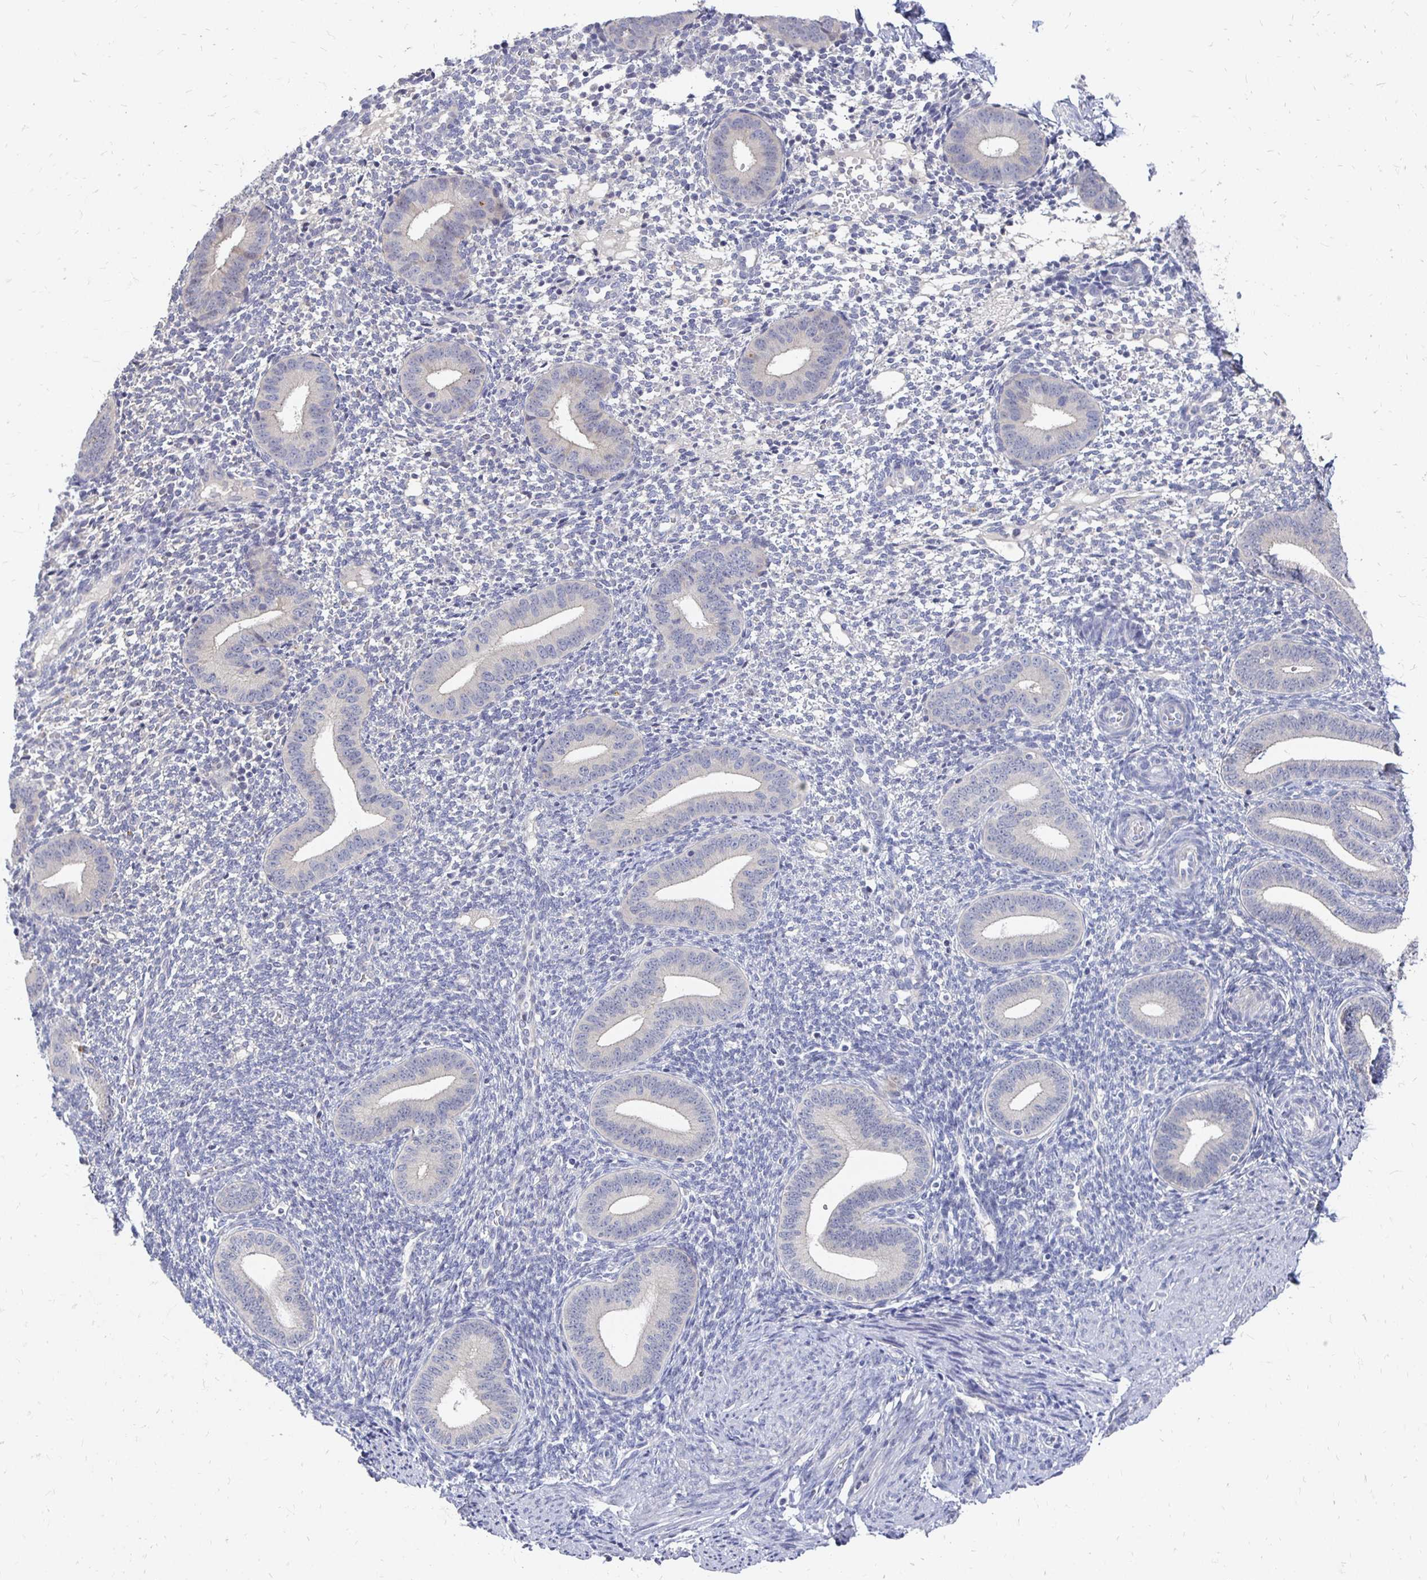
{"staining": {"intensity": "negative", "quantity": "none", "location": "none"}, "tissue": "endometrium", "cell_type": "Cells in endometrial stroma", "image_type": "normal", "snomed": [{"axis": "morphology", "description": "Normal tissue, NOS"}, {"axis": "topography", "description": "Endometrium"}], "caption": "This is a image of IHC staining of normal endometrium, which shows no staining in cells in endometrial stroma. (Stains: DAB IHC with hematoxylin counter stain, Microscopy: brightfield microscopy at high magnification).", "gene": "FKRP", "patient": {"sex": "female", "age": 40}}